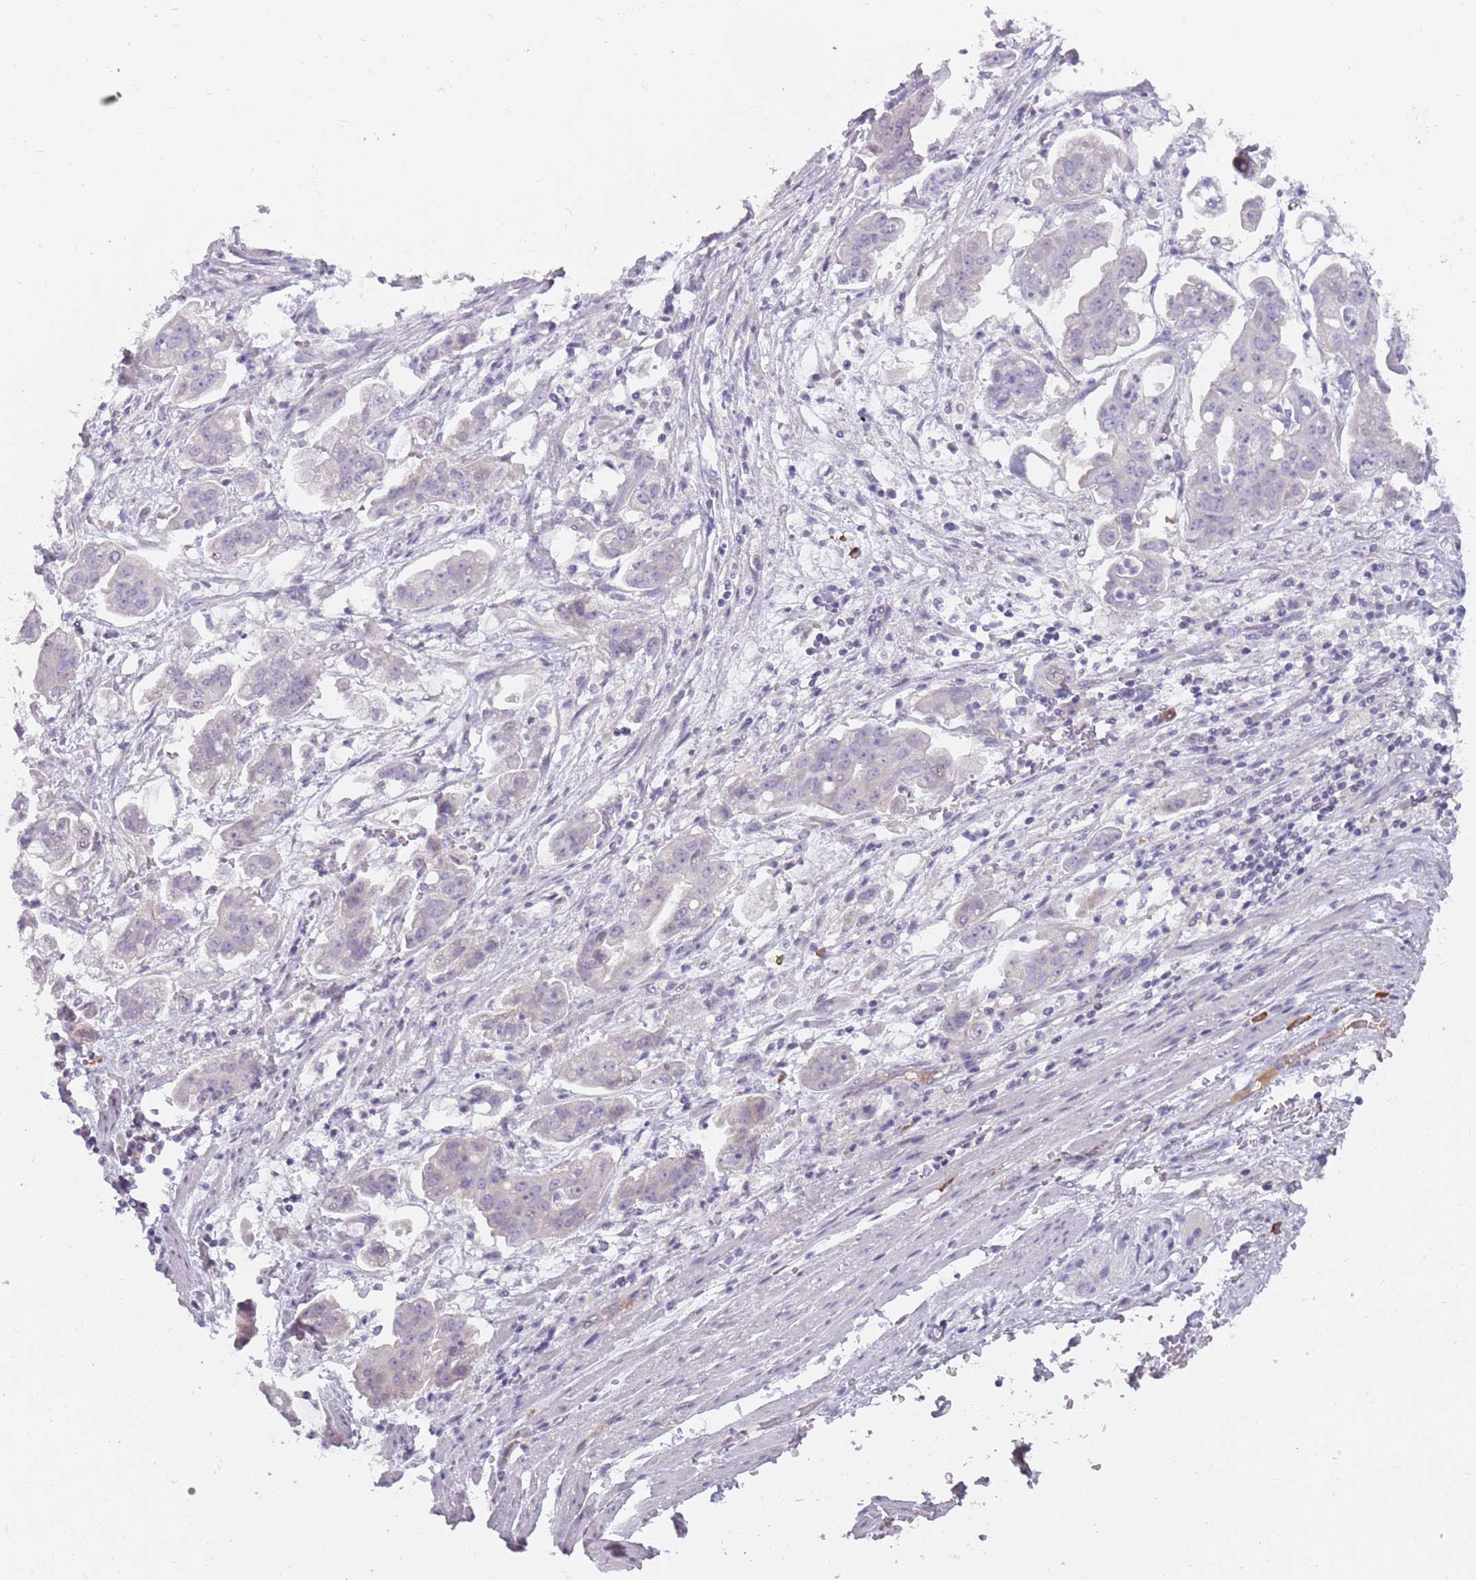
{"staining": {"intensity": "negative", "quantity": "none", "location": "none"}, "tissue": "stomach cancer", "cell_type": "Tumor cells", "image_type": "cancer", "snomed": [{"axis": "morphology", "description": "Adenocarcinoma, NOS"}, {"axis": "topography", "description": "Stomach"}], "caption": "Immunohistochemistry (IHC) image of stomach adenocarcinoma stained for a protein (brown), which shows no expression in tumor cells.", "gene": "DDX4", "patient": {"sex": "male", "age": 62}}